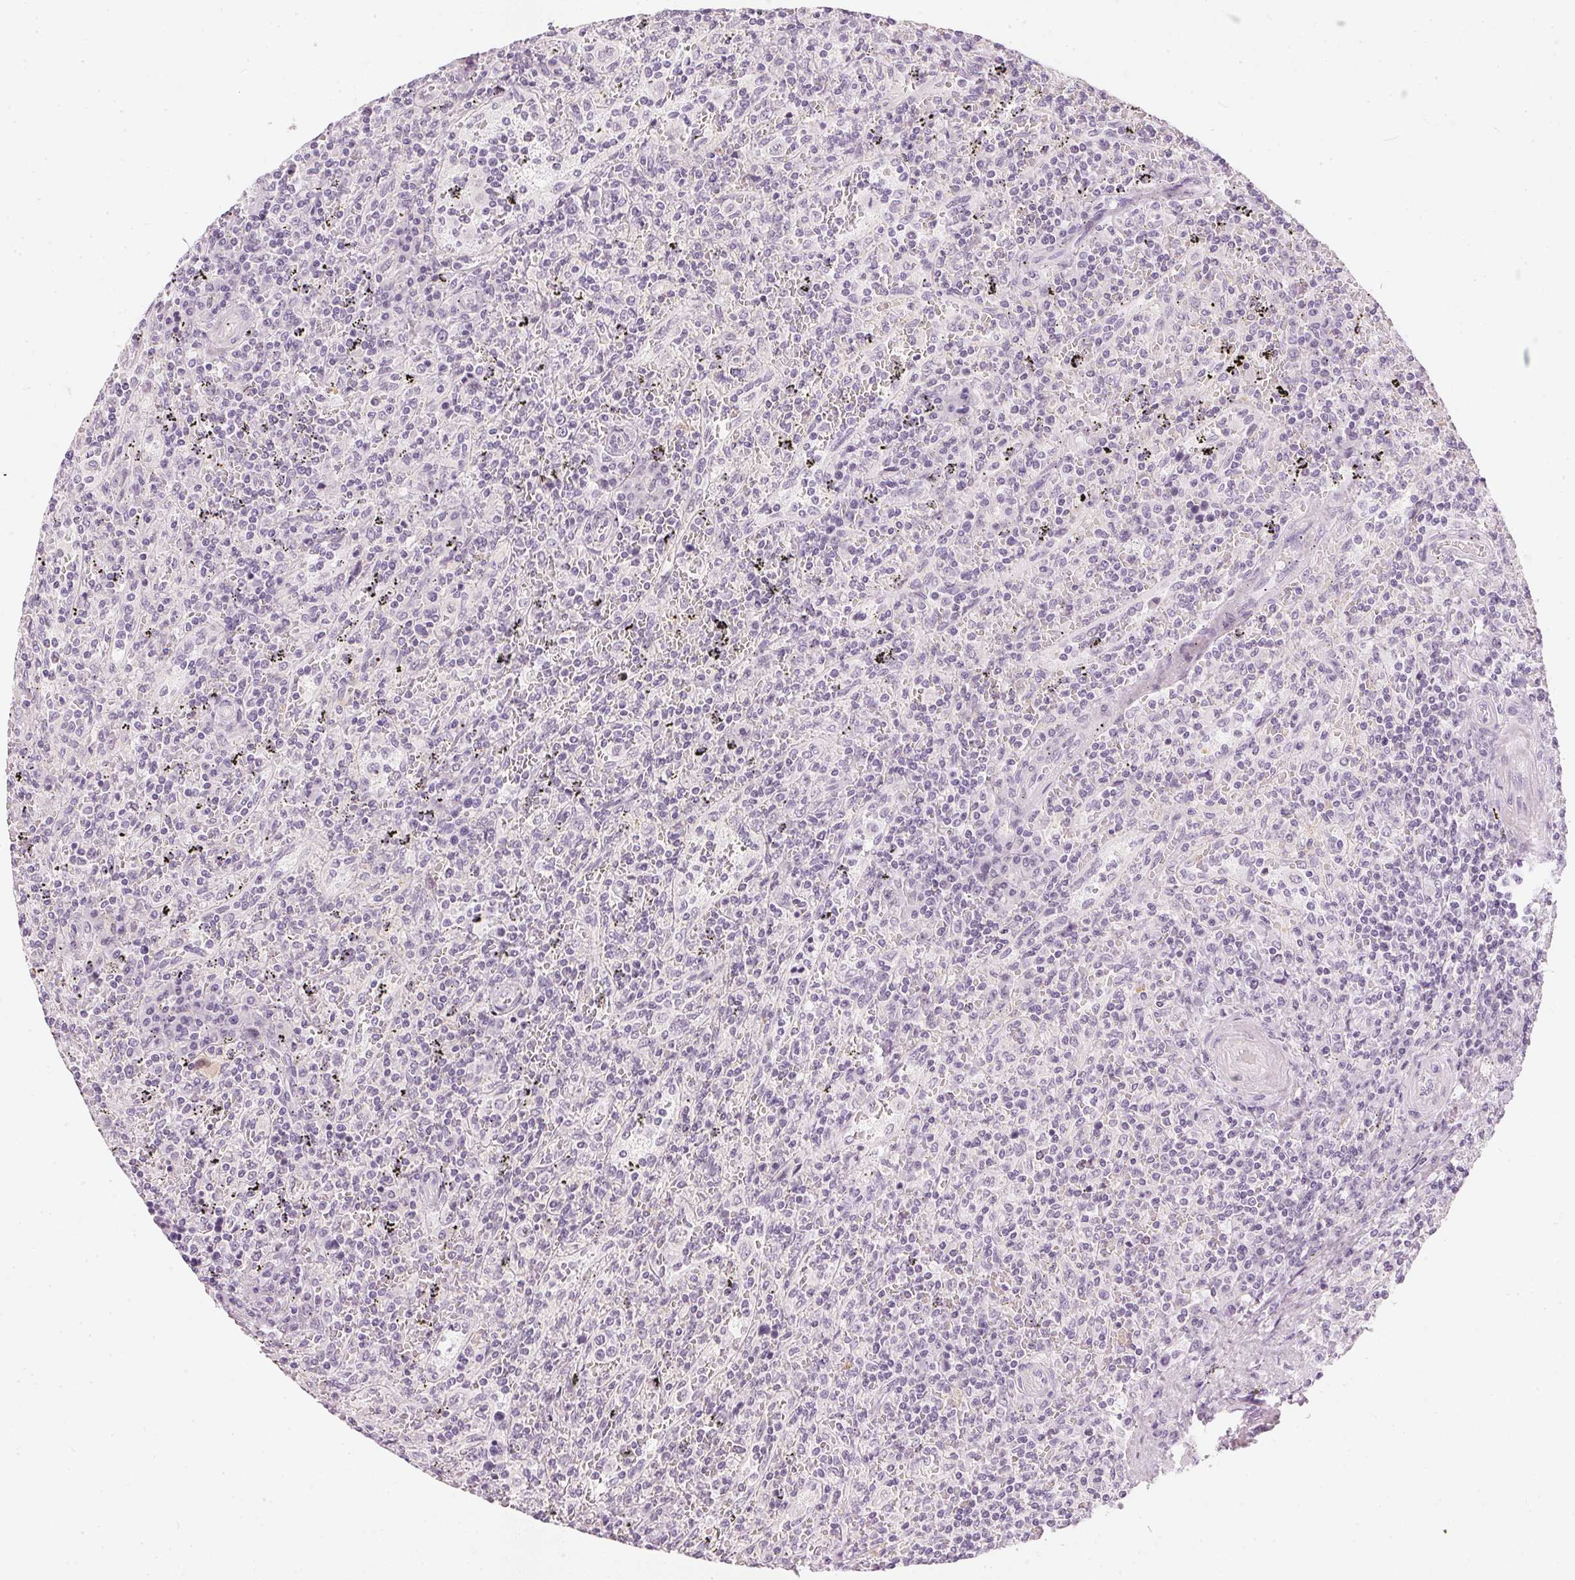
{"staining": {"intensity": "negative", "quantity": "none", "location": "none"}, "tissue": "lymphoma", "cell_type": "Tumor cells", "image_type": "cancer", "snomed": [{"axis": "morphology", "description": "Malignant lymphoma, non-Hodgkin's type, Low grade"}, {"axis": "topography", "description": "Spleen"}], "caption": "IHC of malignant lymphoma, non-Hodgkin's type (low-grade) demonstrates no expression in tumor cells.", "gene": "CHST4", "patient": {"sex": "male", "age": 62}}